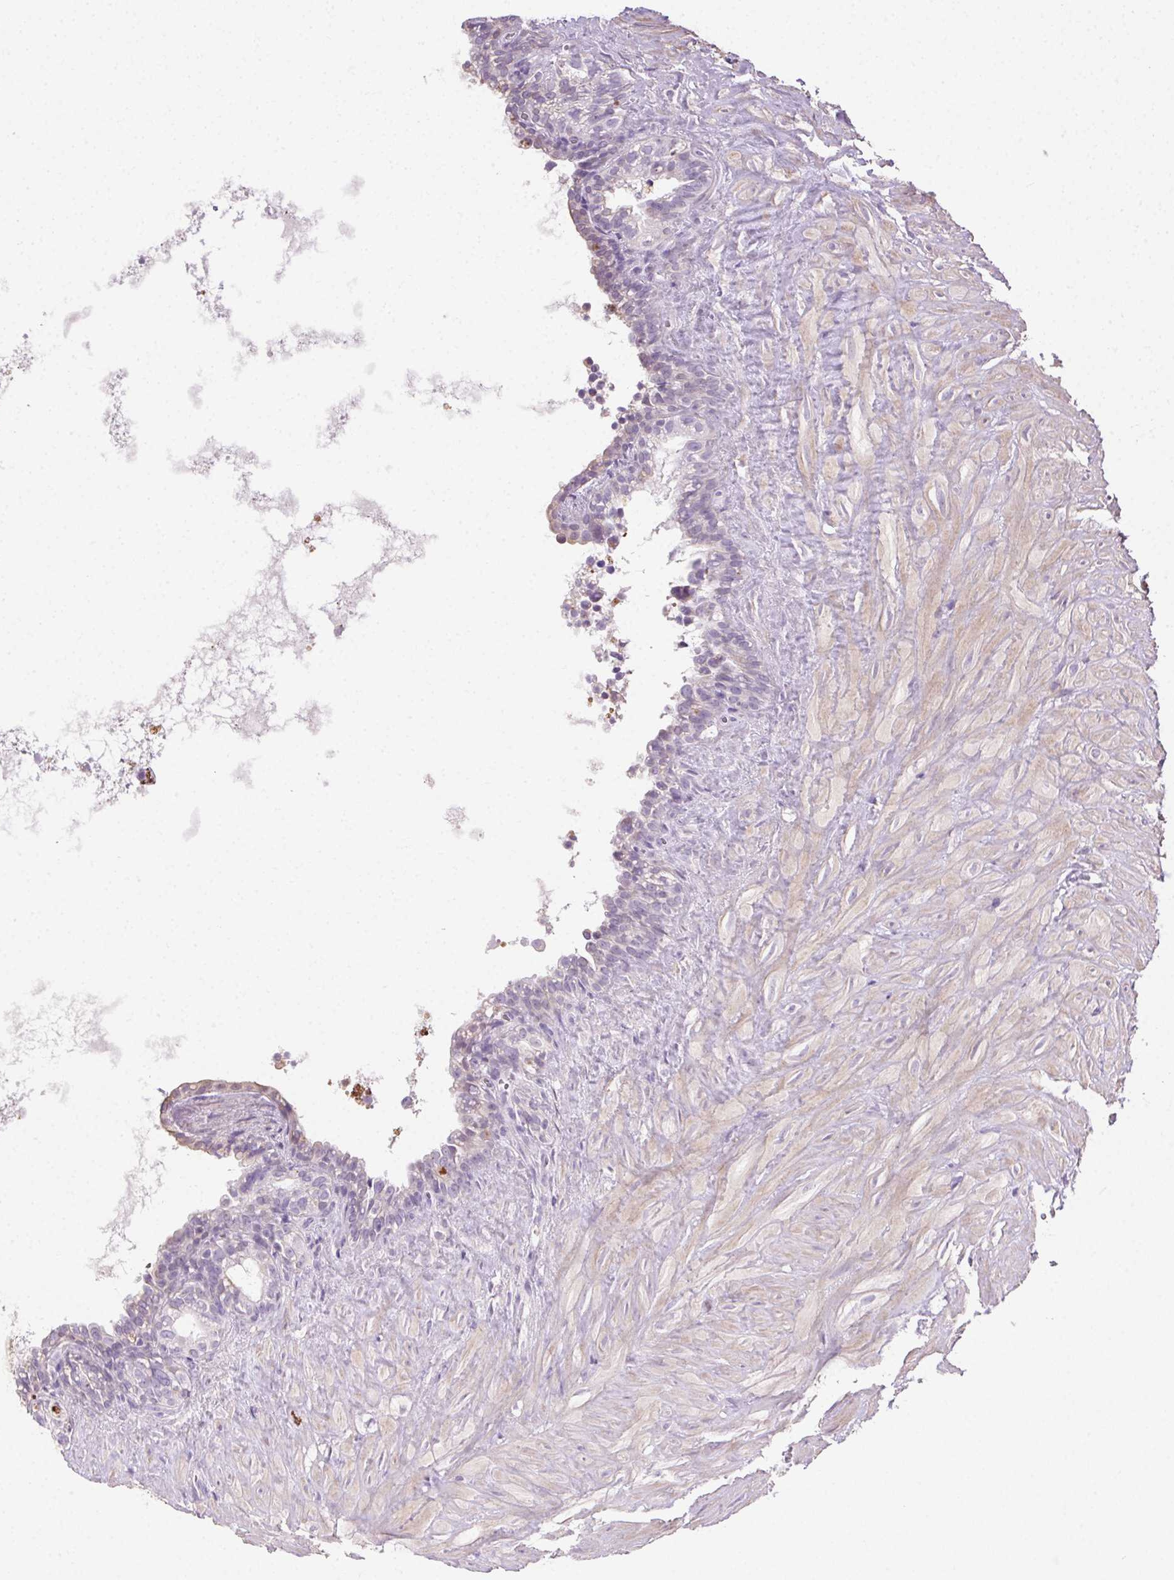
{"staining": {"intensity": "negative", "quantity": "none", "location": "none"}, "tissue": "seminal vesicle", "cell_type": "Glandular cells", "image_type": "normal", "snomed": [{"axis": "morphology", "description": "Normal tissue, NOS"}, {"axis": "topography", "description": "Seminal veicle"}], "caption": "Unremarkable seminal vesicle was stained to show a protein in brown. There is no significant staining in glandular cells. Brightfield microscopy of IHC stained with DAB (brown) and hematoxylin (blue), captured at high magnification.", "gene": "SYCE2", "patient": {"sex": "male", "age": 76}}